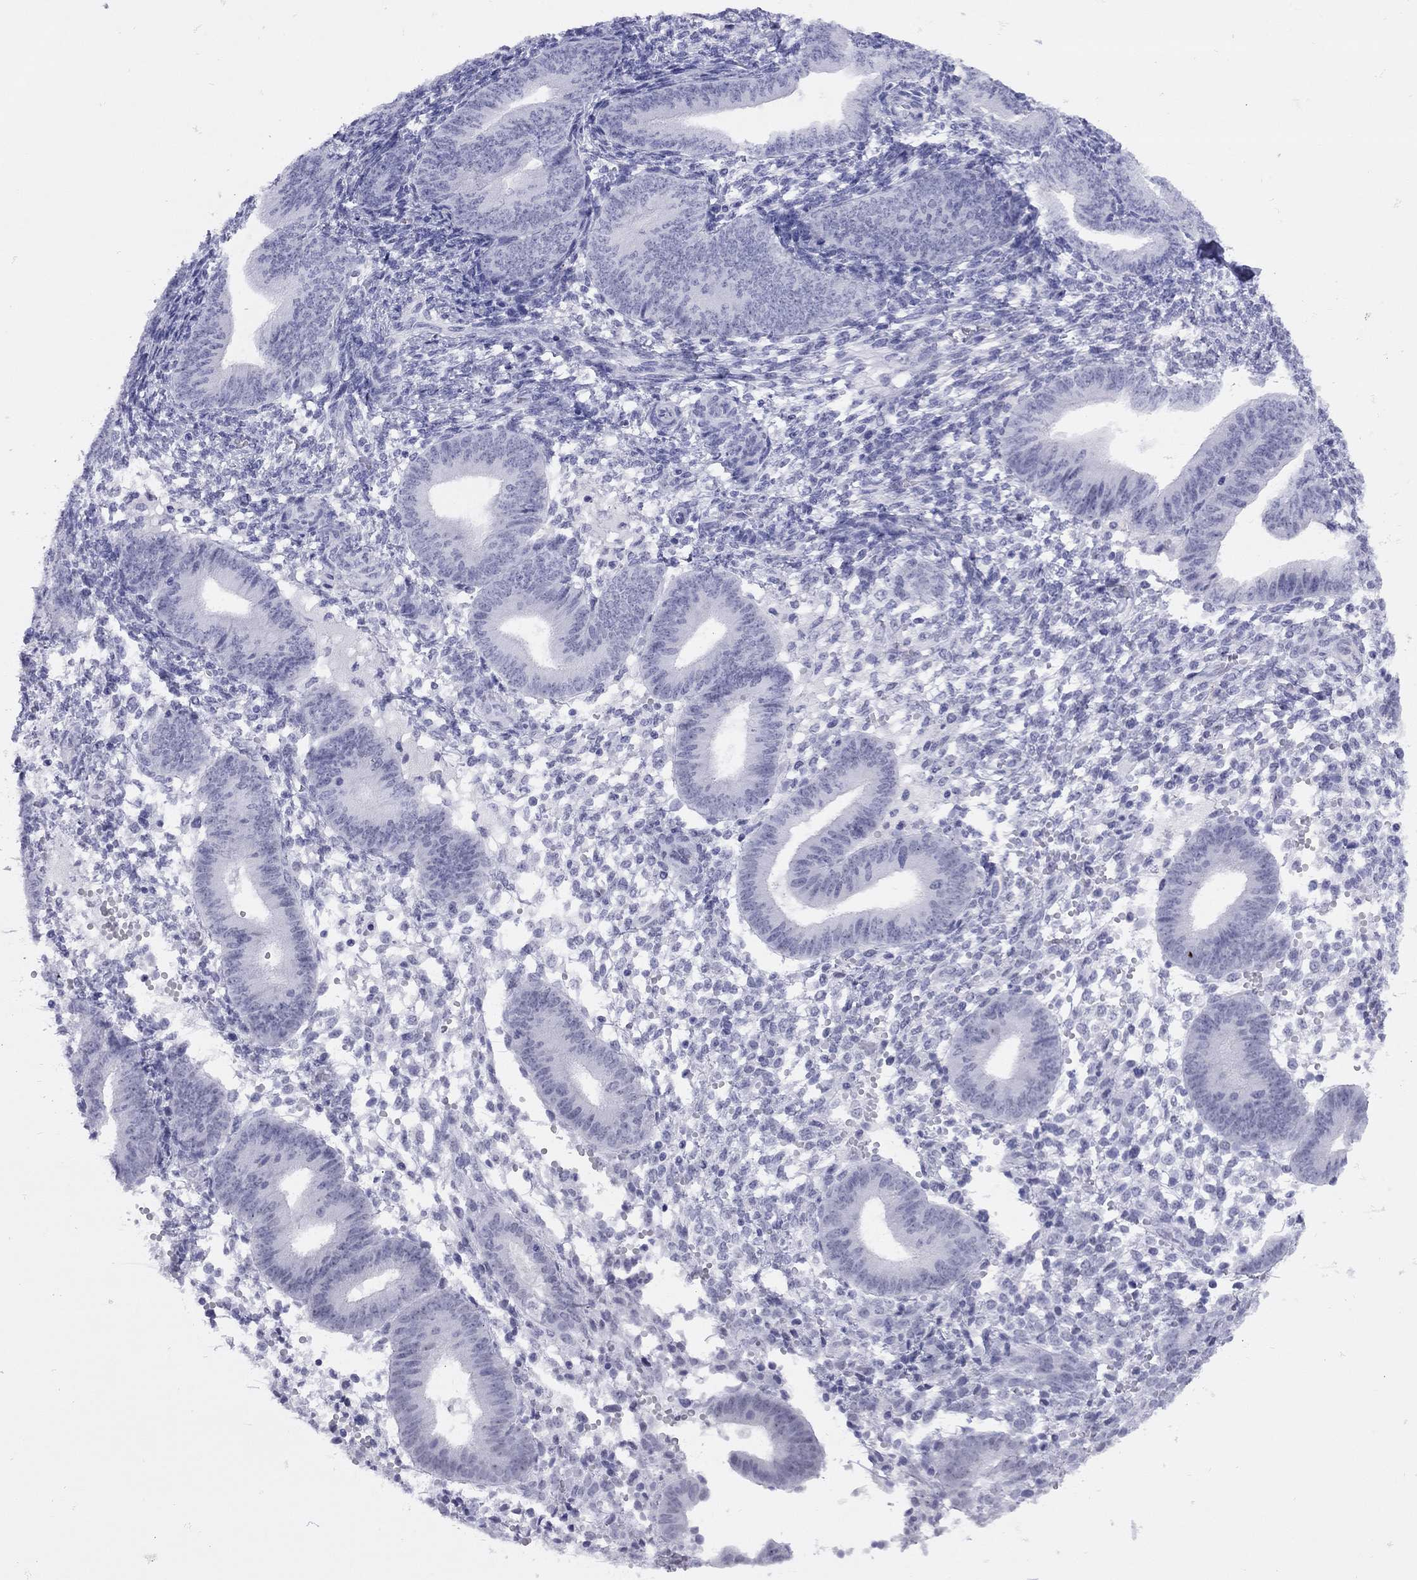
{"staining": {"intensity": "negative", "quantity": "none", "location": "none"}, "tissue": "endometrium", "cell_type": "Cells in endometrial stroma", "image_type": "normal", "snomed": [{"axis": "morphology", "description": "Normal tissue, NOS"}, {"axis": "topography", "description": "Endometrium"}], "caption": "Immunohistochemistry photomicrograph of normal endometrium stained for a protein (brown), which displays no positivity in cells in endometrial stroma.", "gene": "LYAR", "patient": {"sex": "female", "age": 39}}